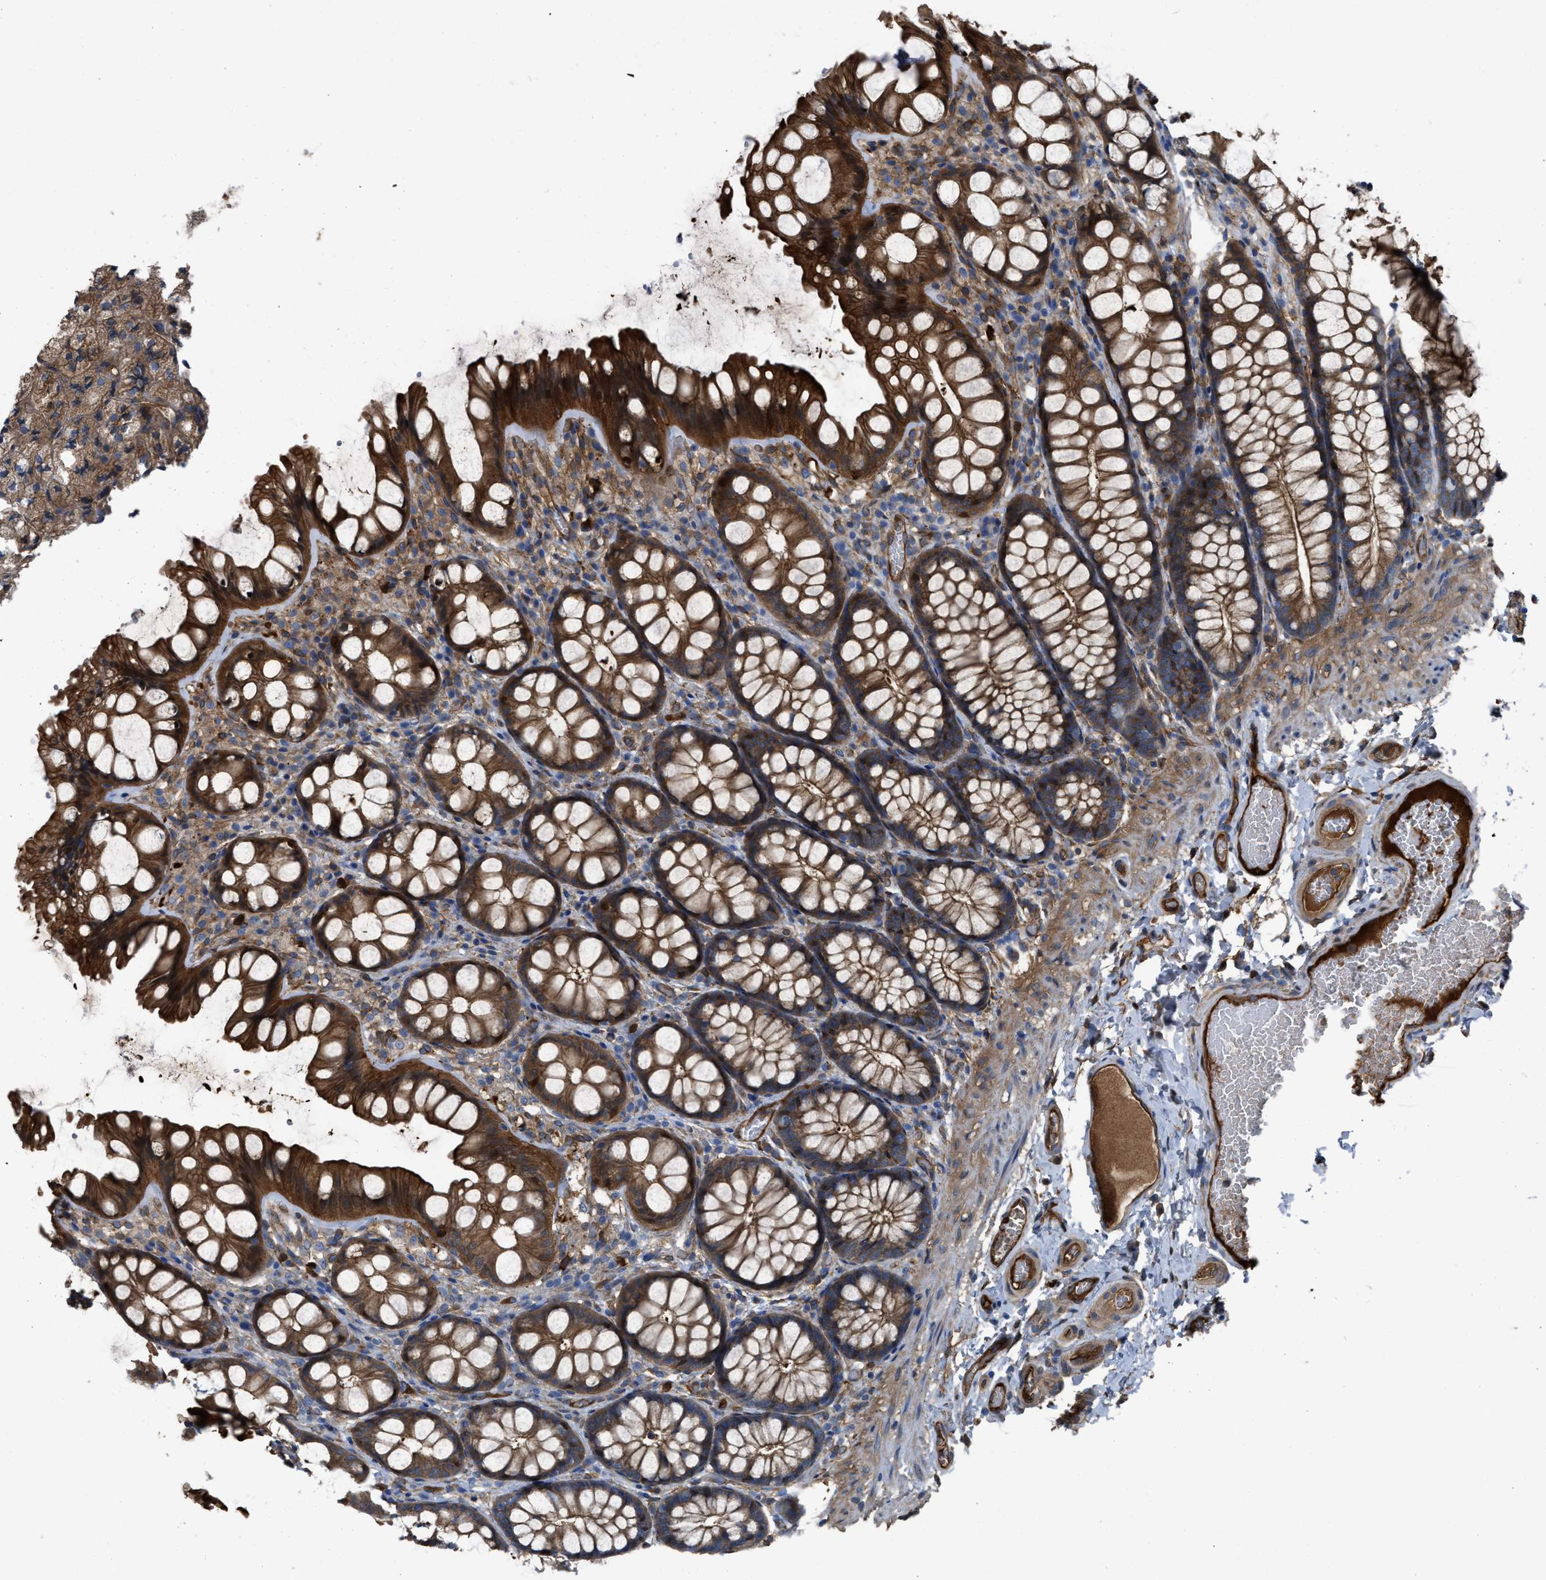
{"staining": {"intensity": "strong", "quantity": ">75%", "location": "cytoplasmic/membranous"}, "tissue": "colon", "cell_type": "Endothelial cells", "image_type": "normal", "snomed": [{"axis": "morphology", "description": "Normal tissue, NOS"}, {"axis": "topography", "description": "Colon"}], "caption": "Protein analysis of unremarkable colon reveals strong cytoplasmic/membranous staining in approximately >75% of endothelial cells.", "gene": "TRIOBP", "patient": {"sex": "male", "age": 47}}